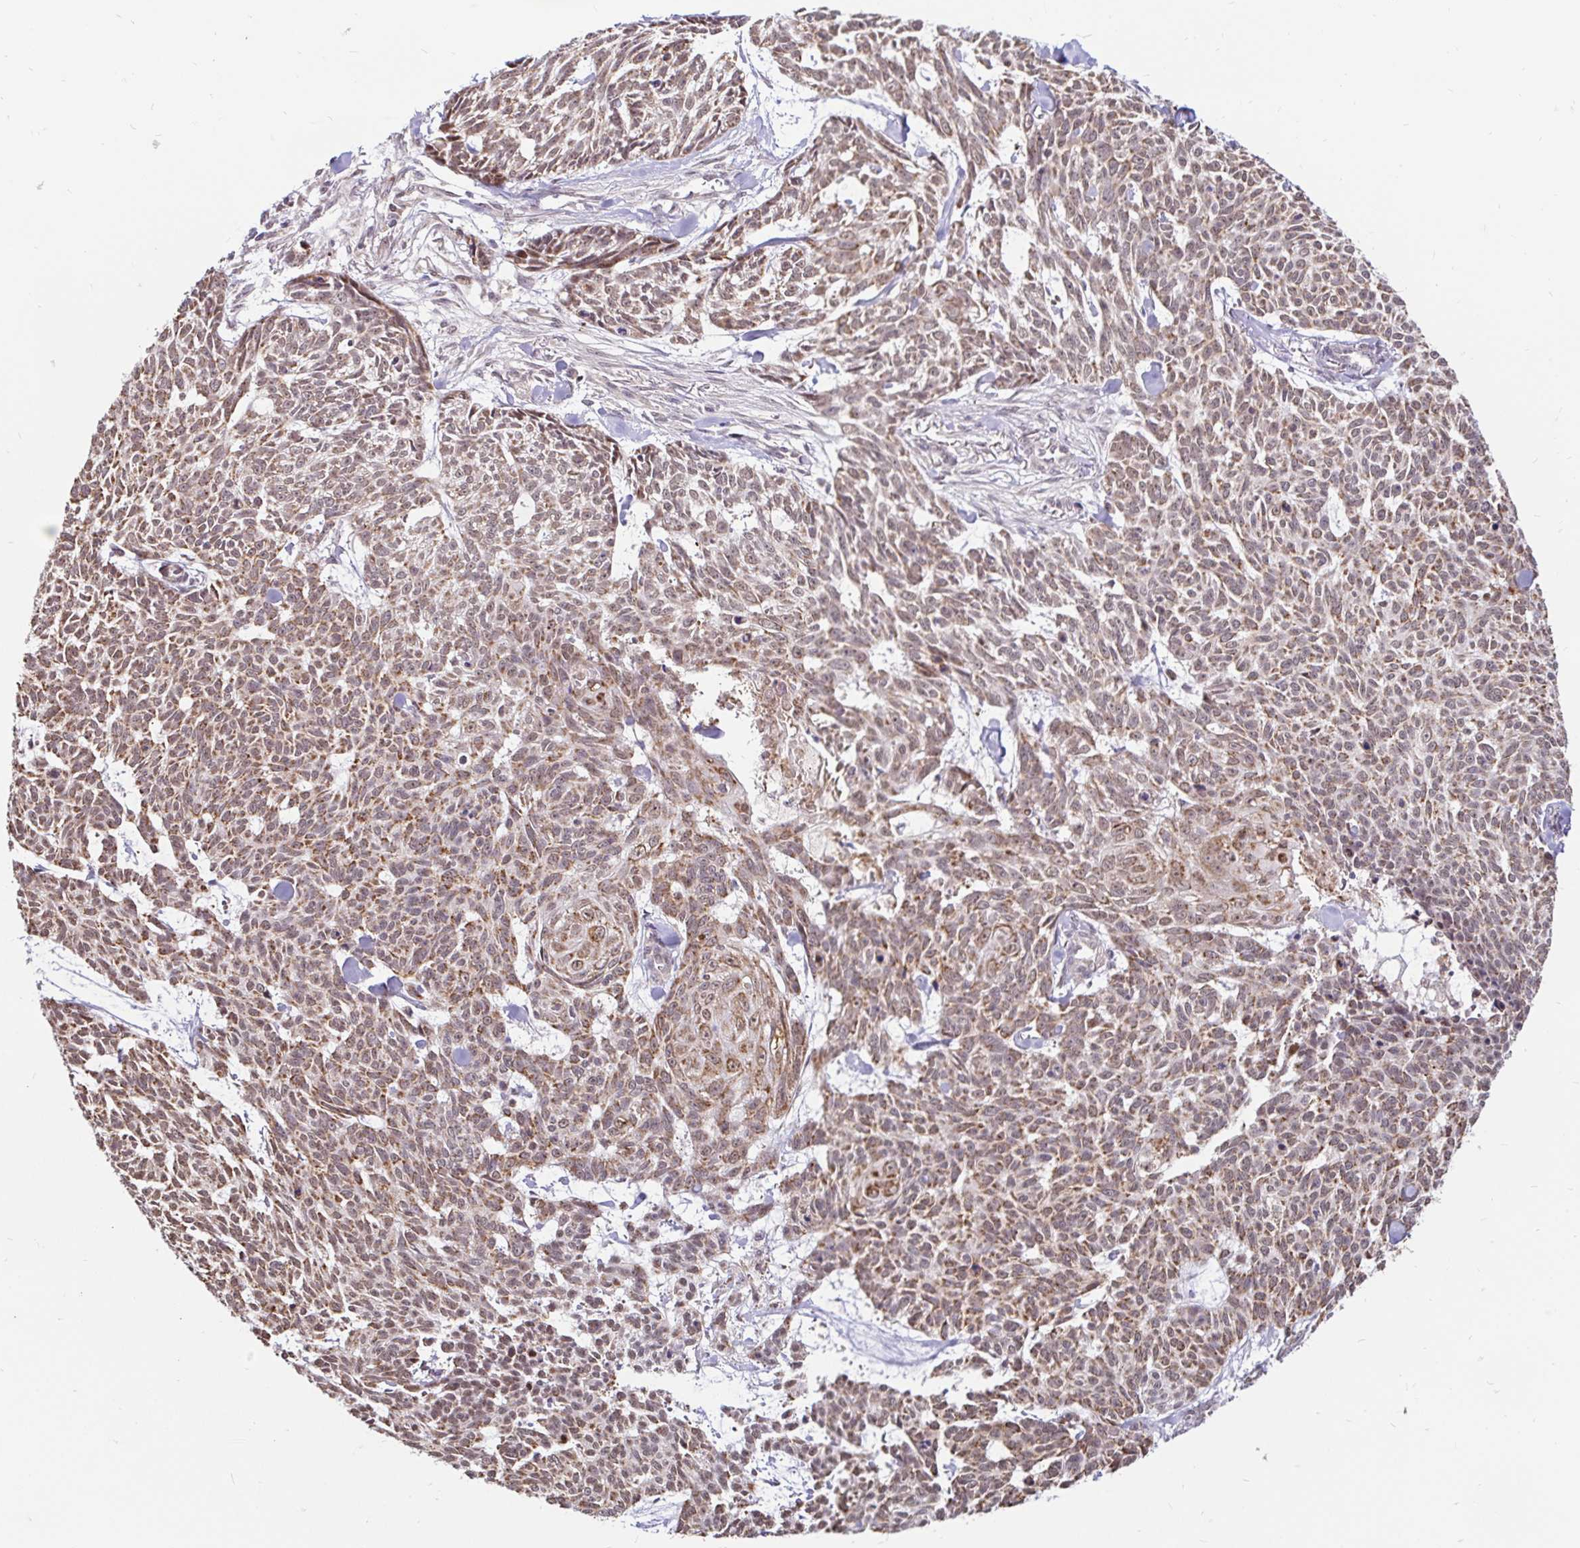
{"staining": {"intensity": "moderate", "quantity": ">75%", "location": "cytoplasmic/membranous"}, "tissue": "skin cancer", "cell_type": "Tumor cells", "image_type": "cancer", "snomed": [{"axis": "morphology", "description": "Basal cell carcinoma"}, {"axis": "topography", "description": "Skin"}], "caption": "Immunohistochemical staining of human skin cancer exhibits medium levels of moderate cytoplasmic/membranous protein positivity in about >75% of tumor cells. The protein of interest is shown in brown color, while the nuclei are stained blue.", "gene": "TIMM50", "patient": {"sex": "female", "age": 93}}